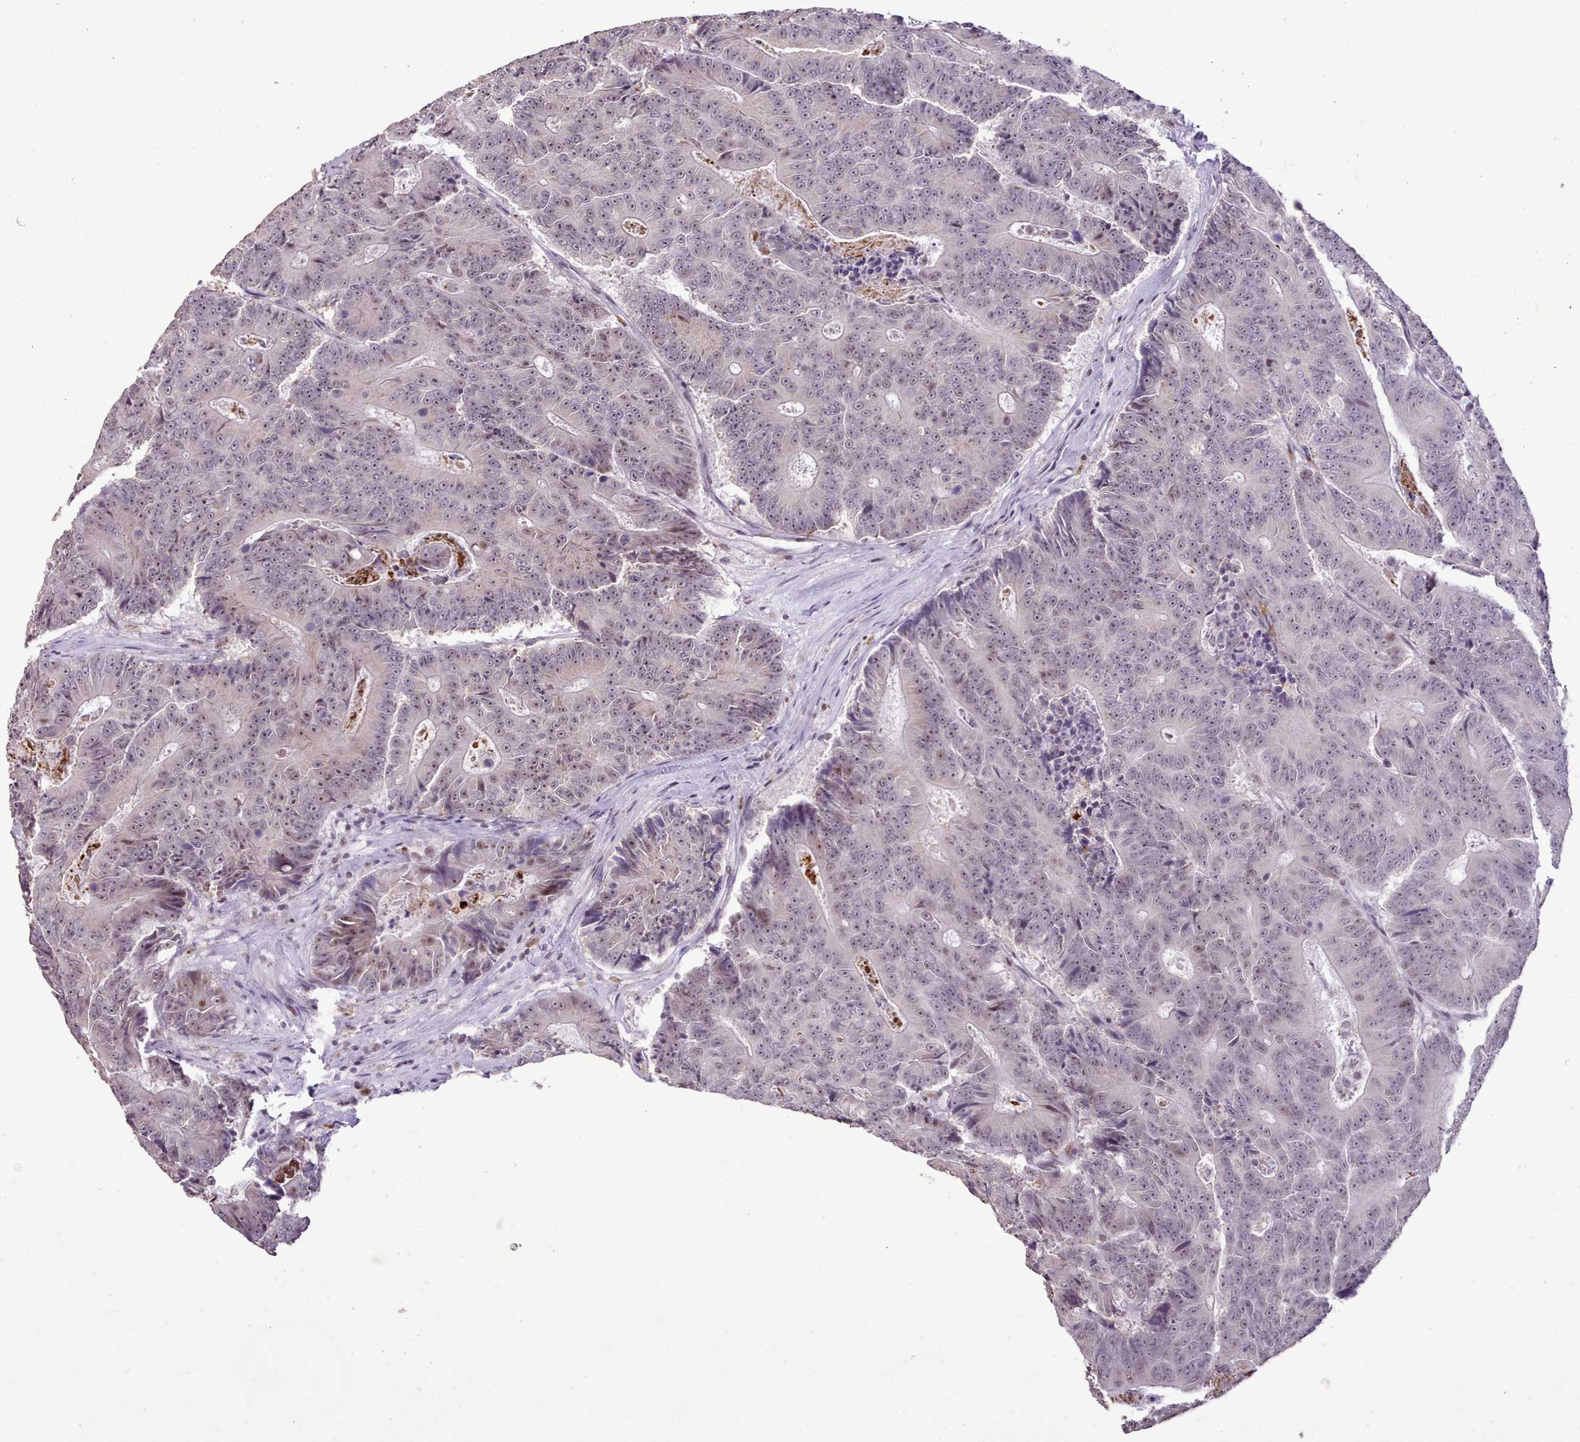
{"staining": {"intensity": "weak", "quantity": "25%-75%", "location": "nuclear"}, "tissue": "colorectal cancer", "cell_type": "Tumor cells", "image_type": "cancer", "snomed": [{"axis": "morphology", "description": "Adenocarcinoma, NOS"}, {"axis": "topography", "description": "Colon"}], "caption": "This is a histology image of immunohistochemistry staining of adenocarcinoma (colorectal), which shows weak staining in the nuclear of tumor cells.", "gene": "TAF15", "patient": {"sex": "male", "age": 83}}